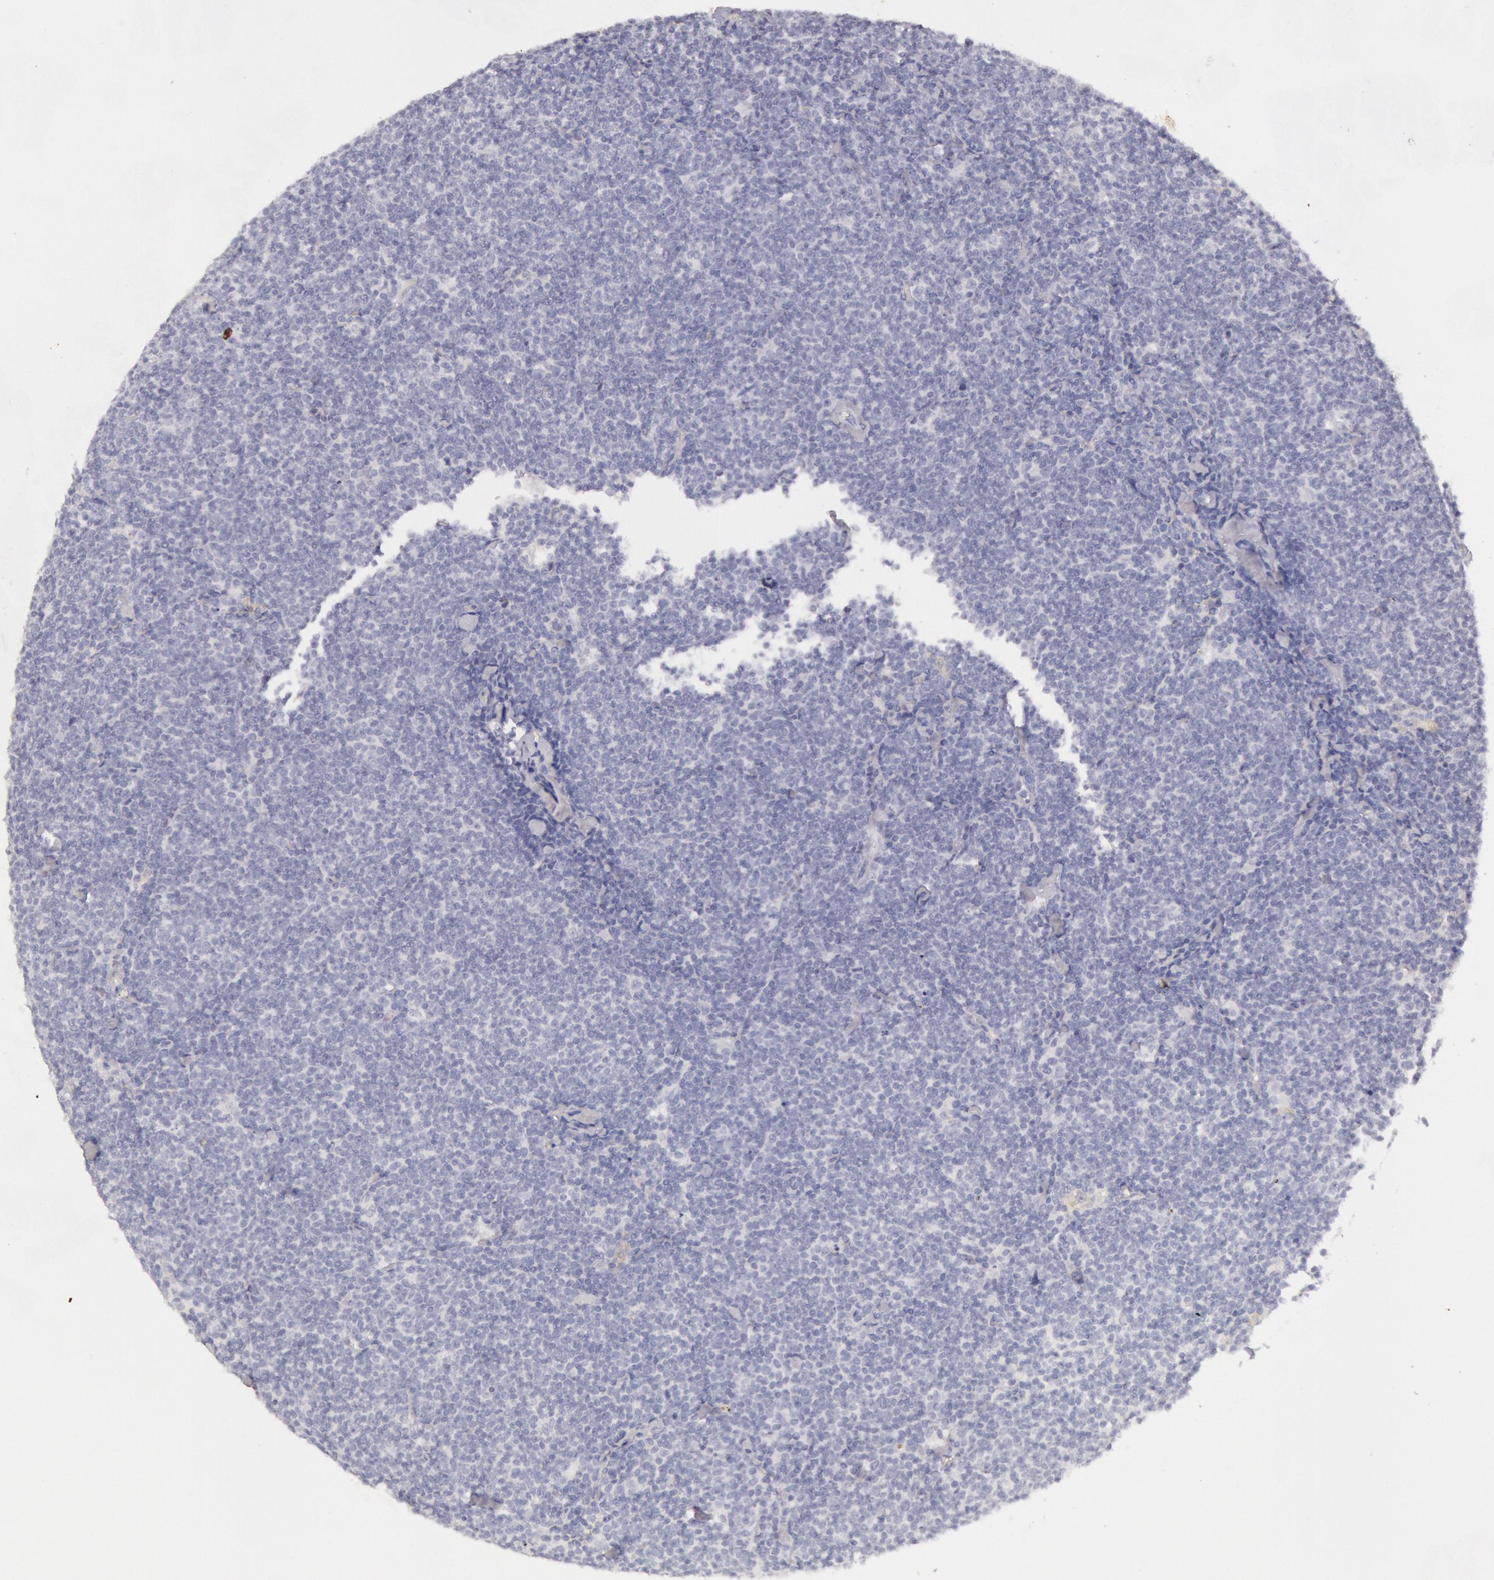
{"staining": {"intensity": "negative", "quantity": "none", "location": "none"}, "tissue": "lymphoma", "cell_type": "Tumor cells", "image_type": "cancer", "snomed": [{"axis": "morphology", "description": "Malignant lymphoma, non-Hodgkin's type, Low grade"}, {"axis": "topography", "description": "Lymph node"}], "caption": "This is an immunohistochemistry (IHC) image of human lymphoma. There is no positivity in tumor cells.", "gene": "CKB", "patient": {"sex": "male", "age": 65}}